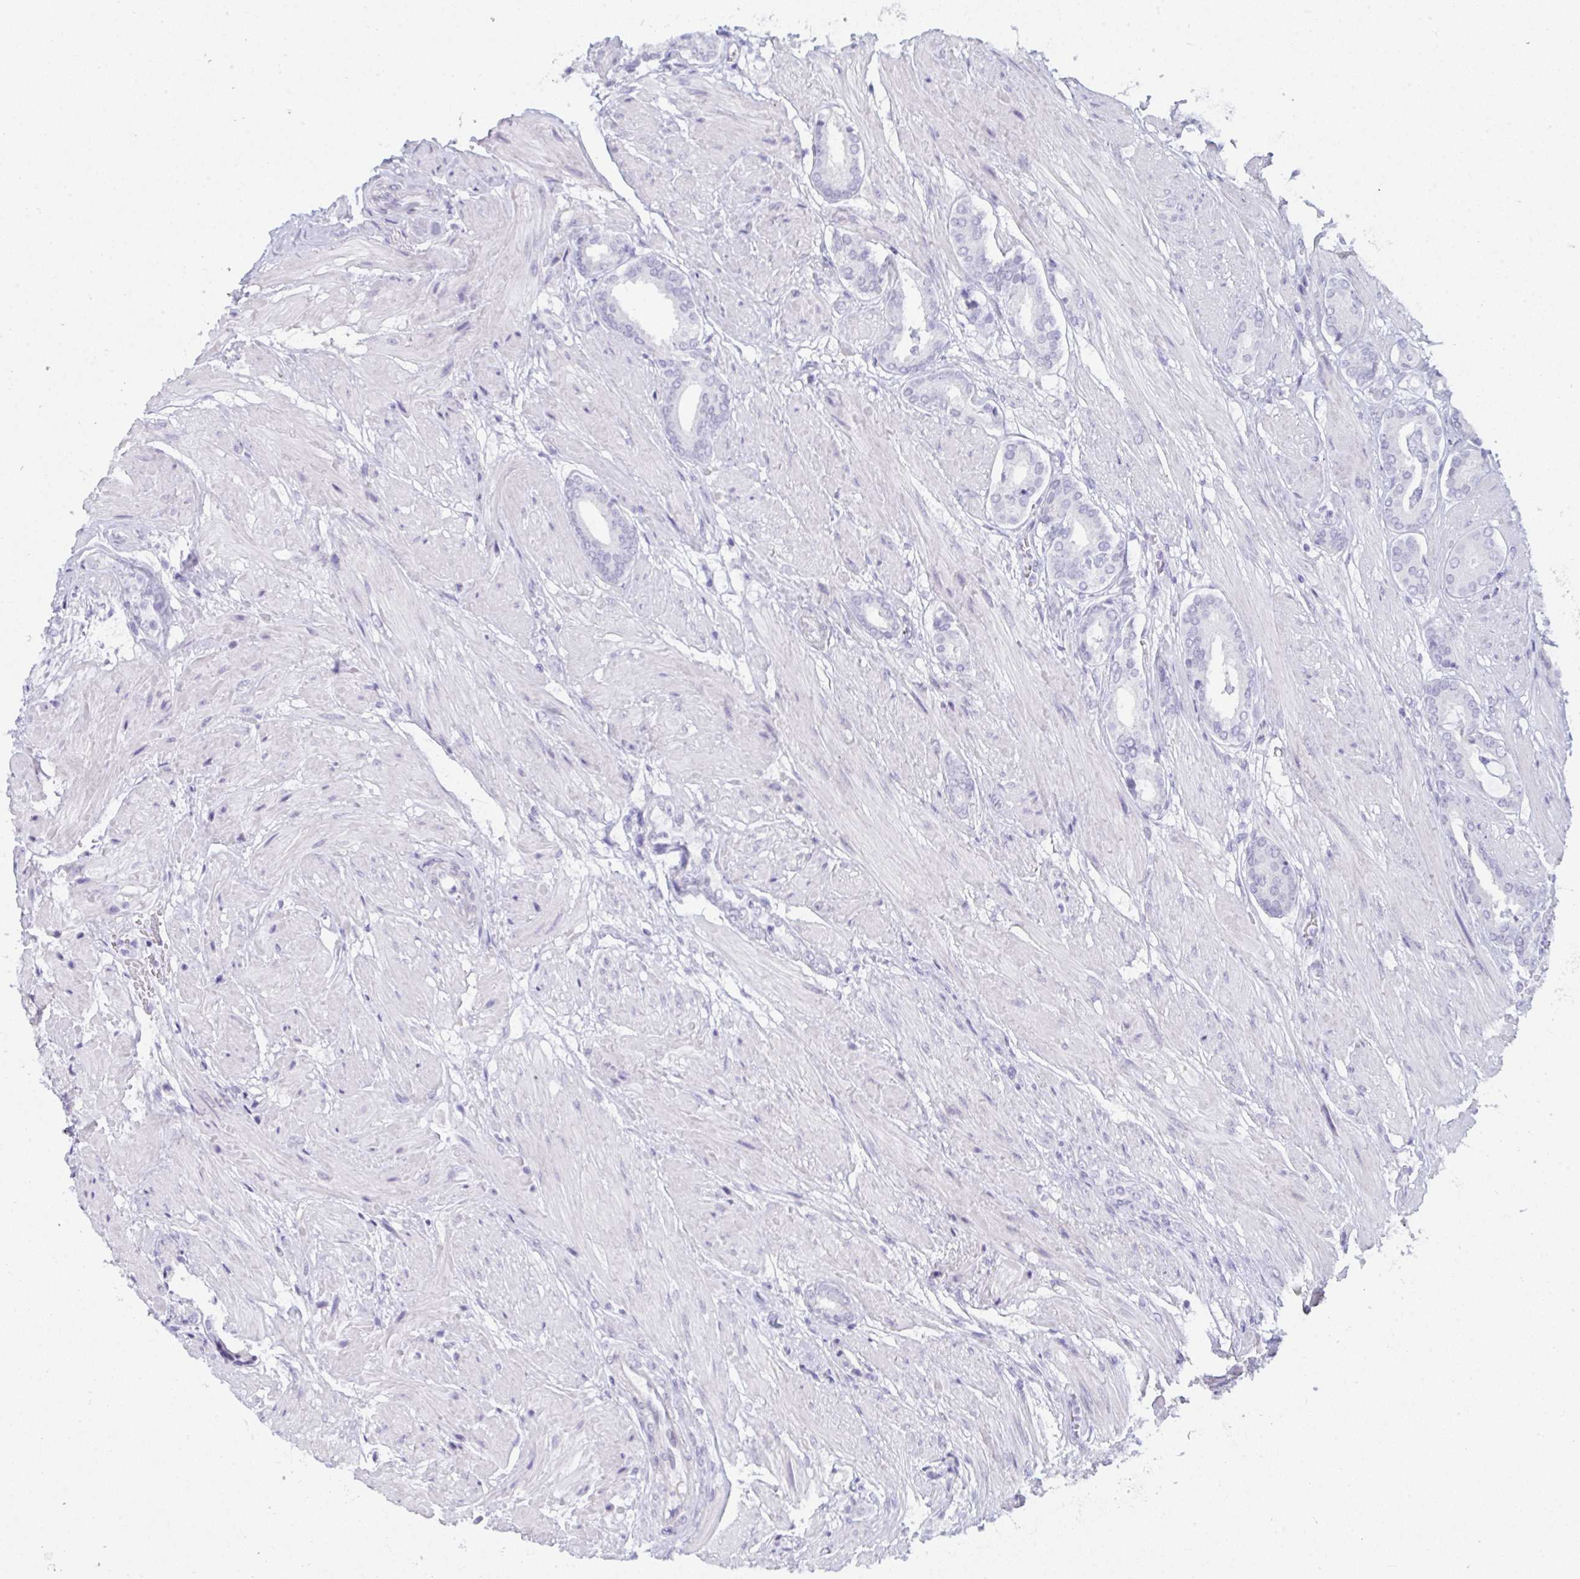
{"staining": {"intensity": "negative", "quantity": "none", "location": "none"}, "tissue": "prostate cancer", "cell_type": "Tumor cells", "image_type": "cancer", "snomed": [{"axis": "morphology", "description": "Adenocarcinoma, High grade"}, {"axis": "topography", "description": "Prostate"}], "caption": "The immunohistochemistry micrograph has no significant expression in tumor cells of prostate cancer tissue.", "gene": "PRDM9", "patient": {"sex": "male", "age": 56}}